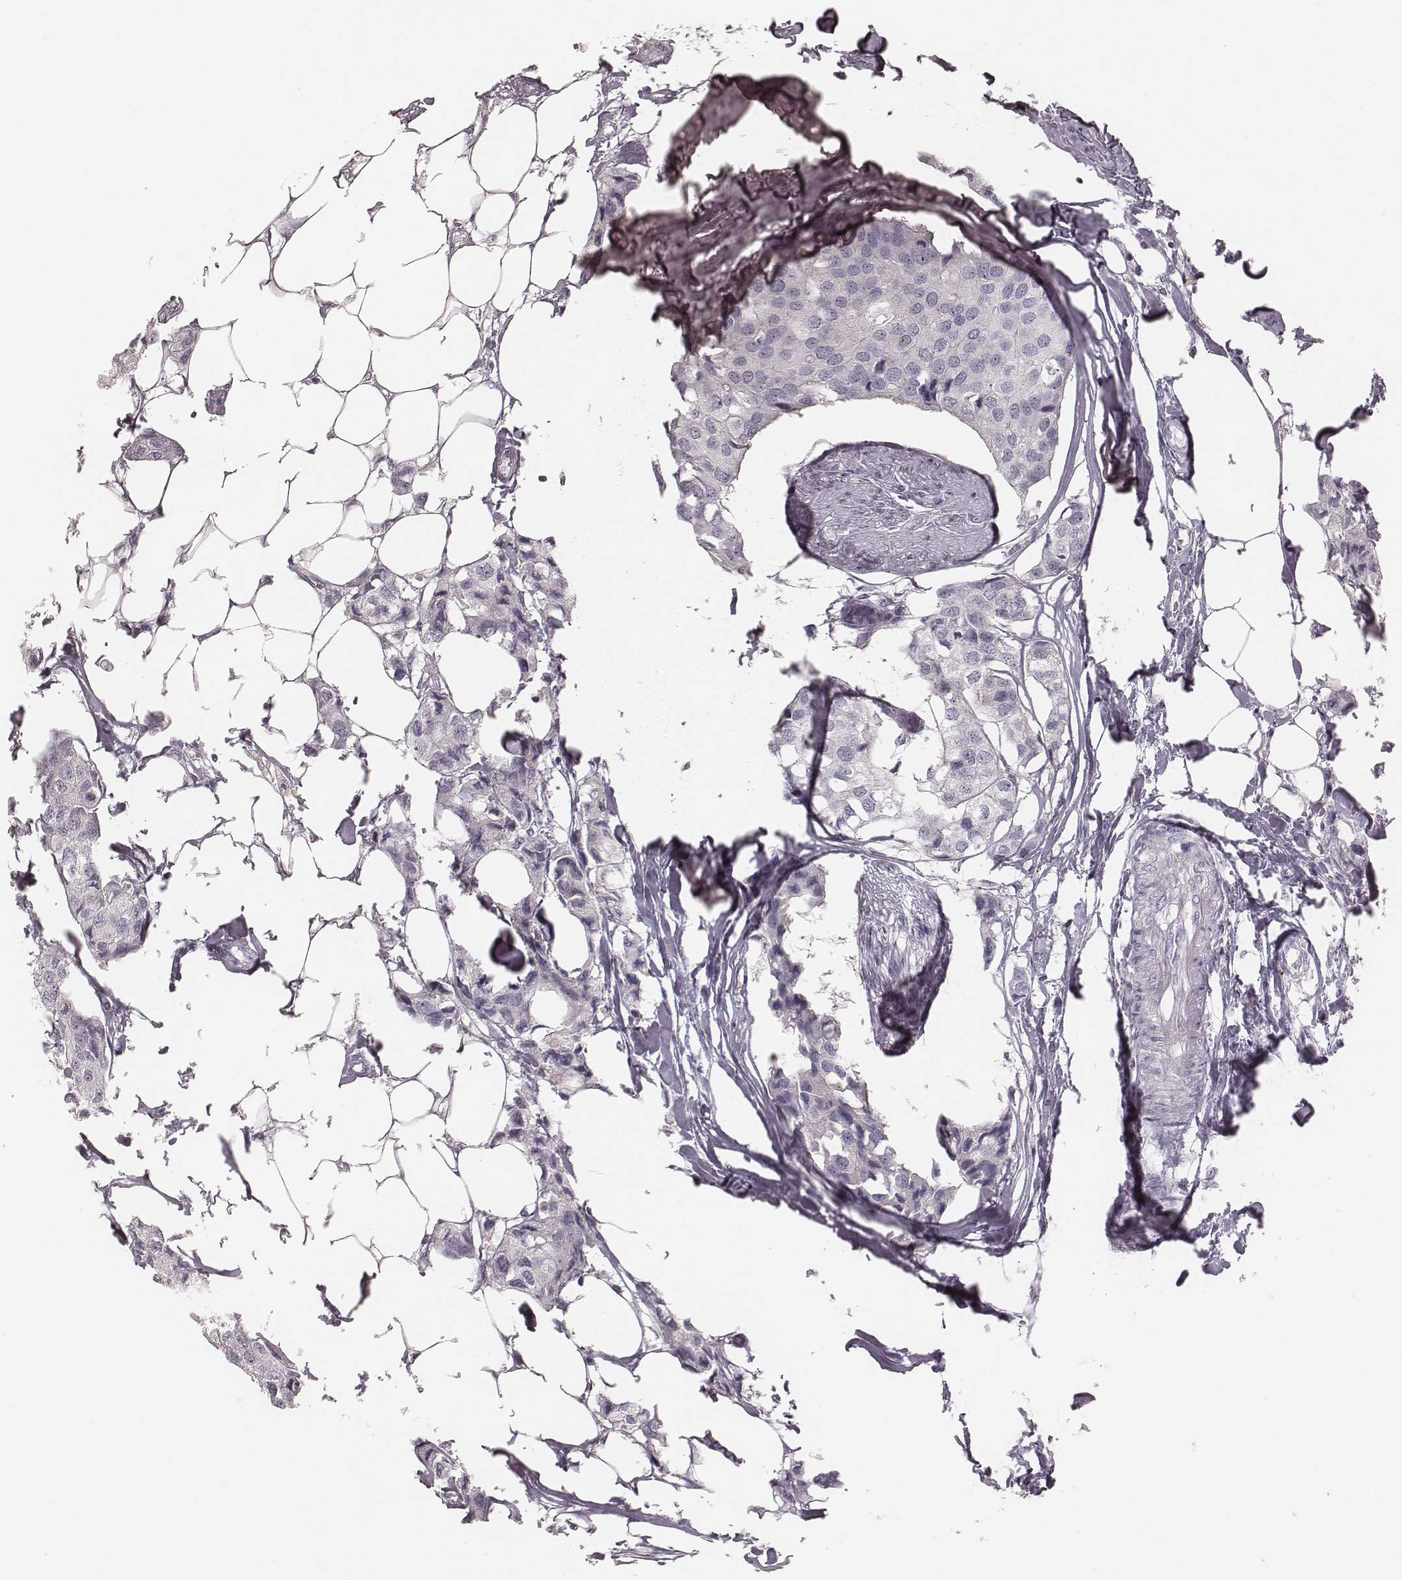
{"staining": {"intensity": "negative", "quantity": "none", "location": "none"}, "tissue": "breast cancer", "cell_type": "Tumor cells", "image_type": "cancer", "snomed": [{"axis": "morphology", "description": "Duct carcinoma"}, {"axis": "topography", "description": "Breast"}], "caption": "Tumor cells show no significant protein positivity in breast cancer.", "gene": "SMIM24", "patient": {"sex": "female", "age": 80}}